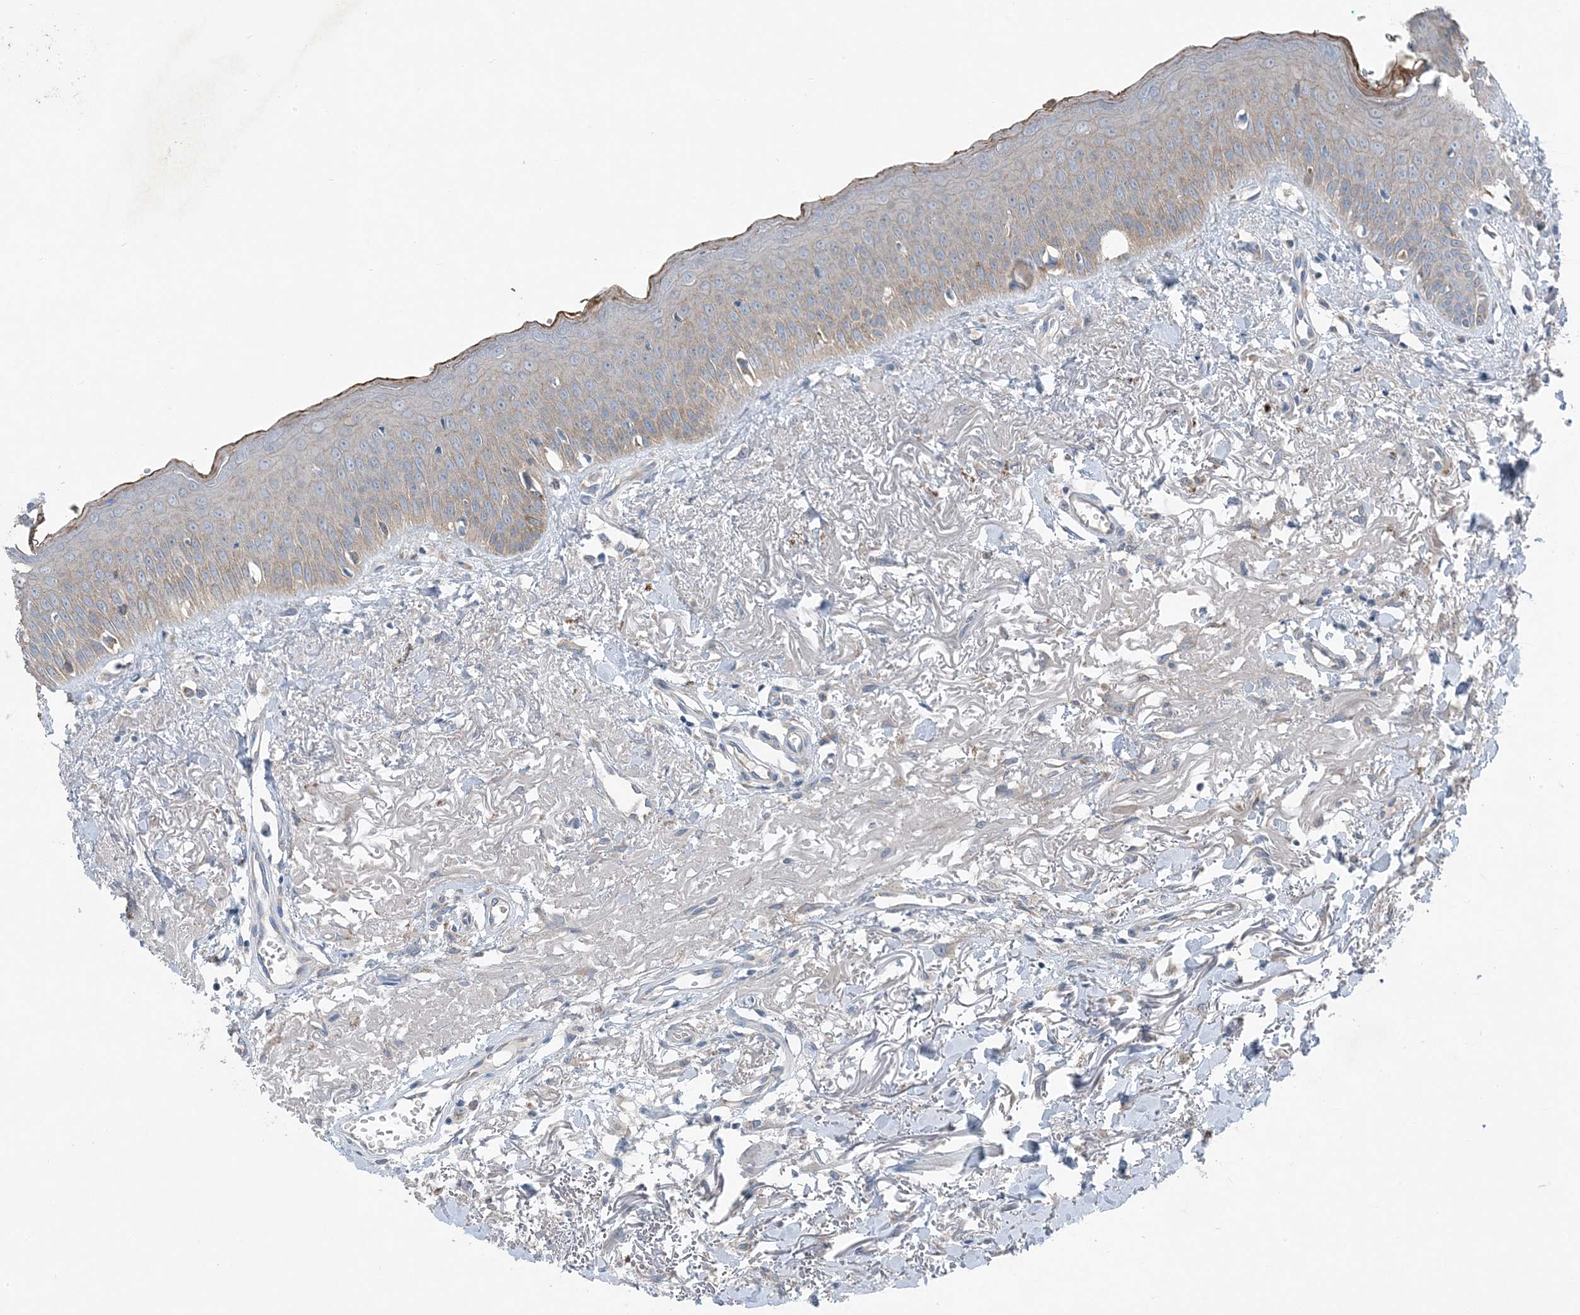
{"staining": {"intensity": "weak", "quantity": "<25%", "location": "cytoplasmic/membranous"}, "tissue": "oral mucosa", "cell_type": "Squamous epithelial cells", "image_type": "normal", "snomed": [{"axis": "morphology", "description": "Normal tissue, NOS"}, {"axis": "topography", "description": "Oral tissue"}], "caption": "High power microscopy photomicrograph of an immunohistochemistry (IHC) micrograph of normal oral mucosa, revealing no significant positivity in squamous epithelial cells.", "gene": "DHX30", "patient": {"sex": "female", "age": 70}}